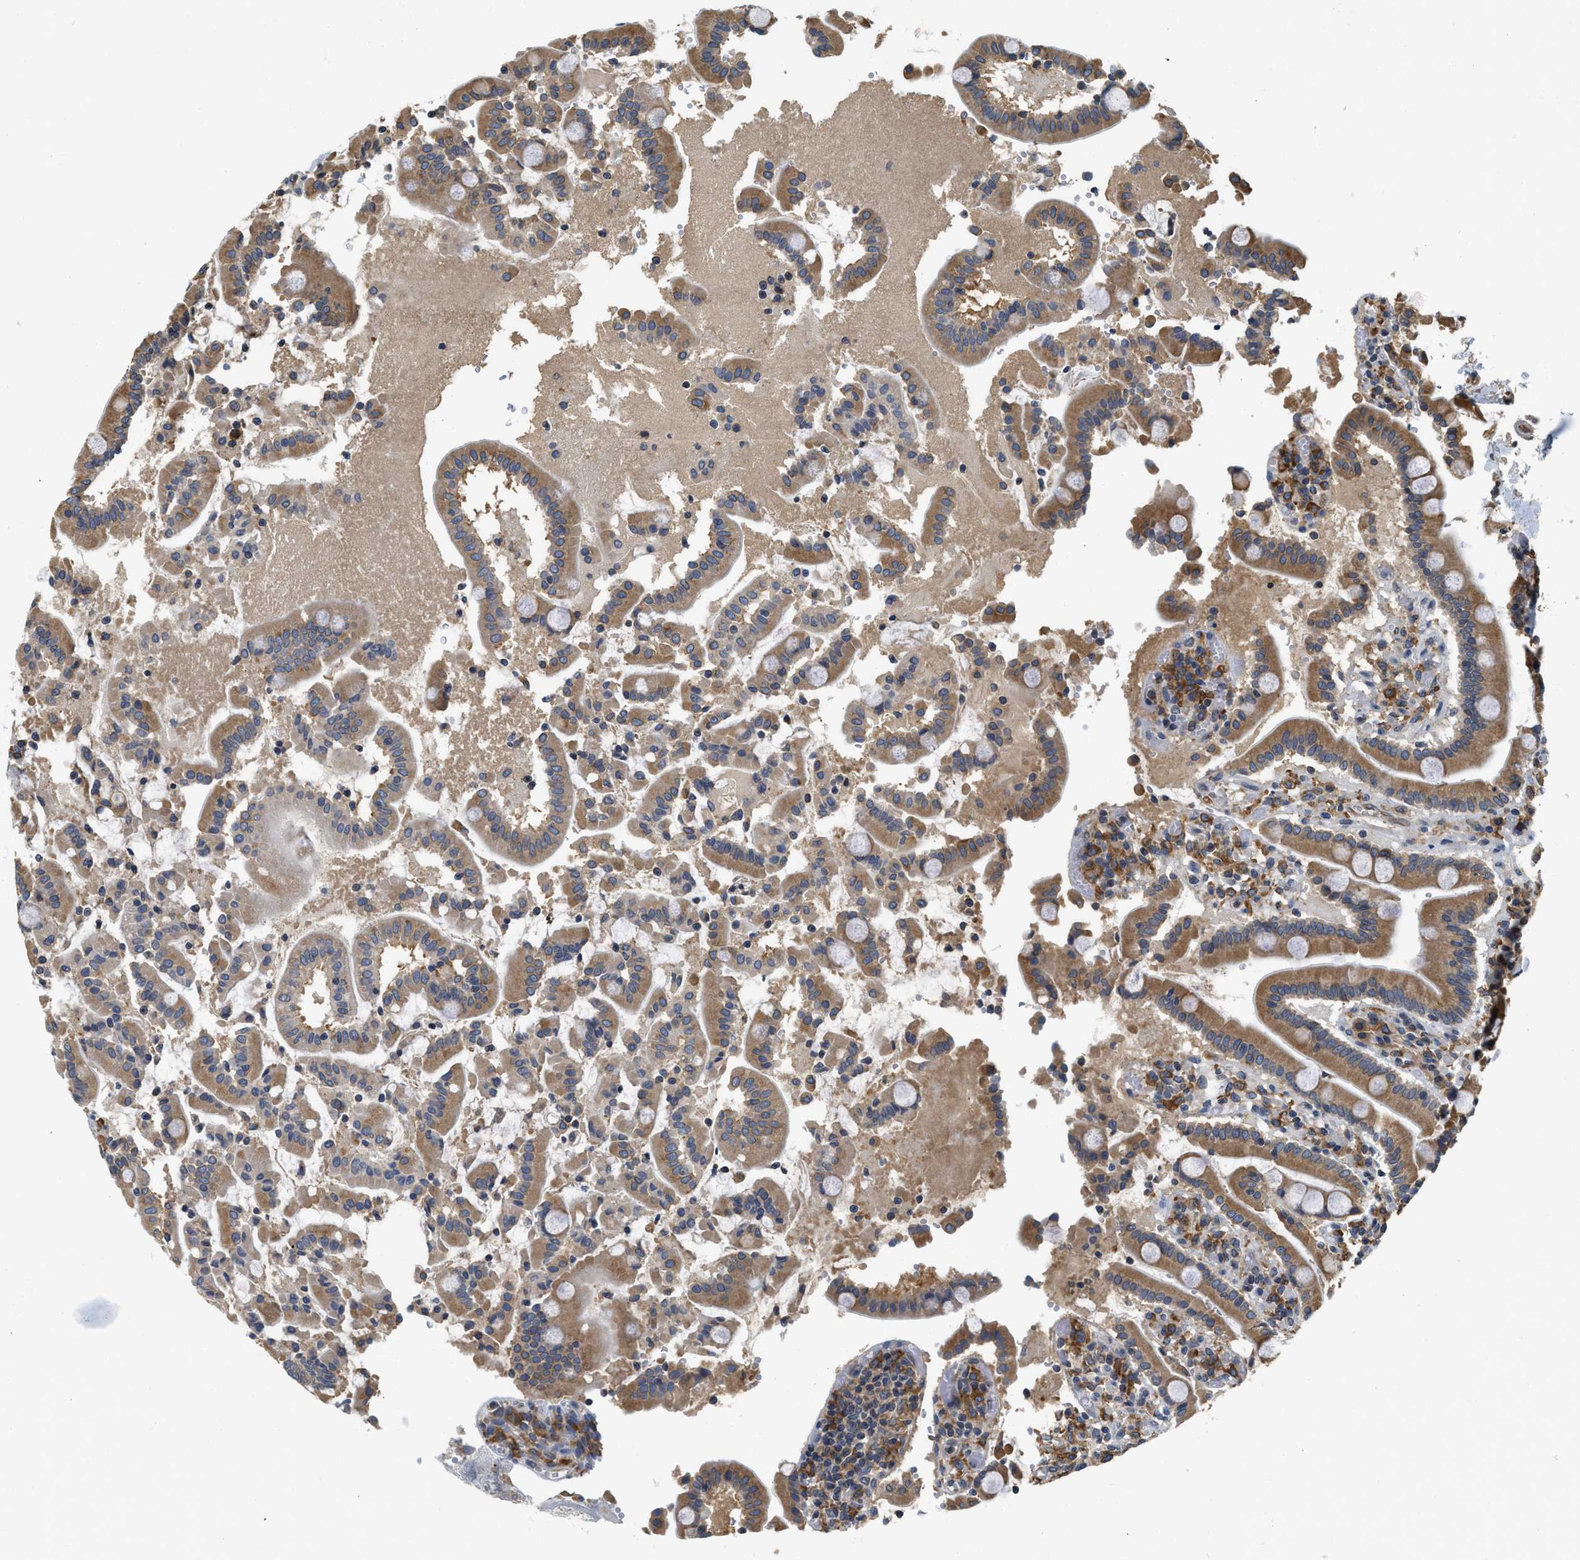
{"staining": {"intensity": "moderate", "quantity": ">75%", "location": "cytoplasmic/membranous"}, "tissue": "duodenum", "cell_type": "Glandular cells", "image_type": "normal", "snomed": [{"axis": "morphology", "description": "Normal tissue, NOS"}, {"axis": "topography", "description": "Small intestine, NOS"}], "caption": "High-magnification brightfield microscopy of normal duodenum stained with DAB (brown) and counterstained with hematoxylin (blue). glandular cells exhibit moderate cytoplasmic/membranous positivity is appreciated in about>75% of cells.", "gene": "BCAP31", "patient": {"sex": "female", "age": 71}}